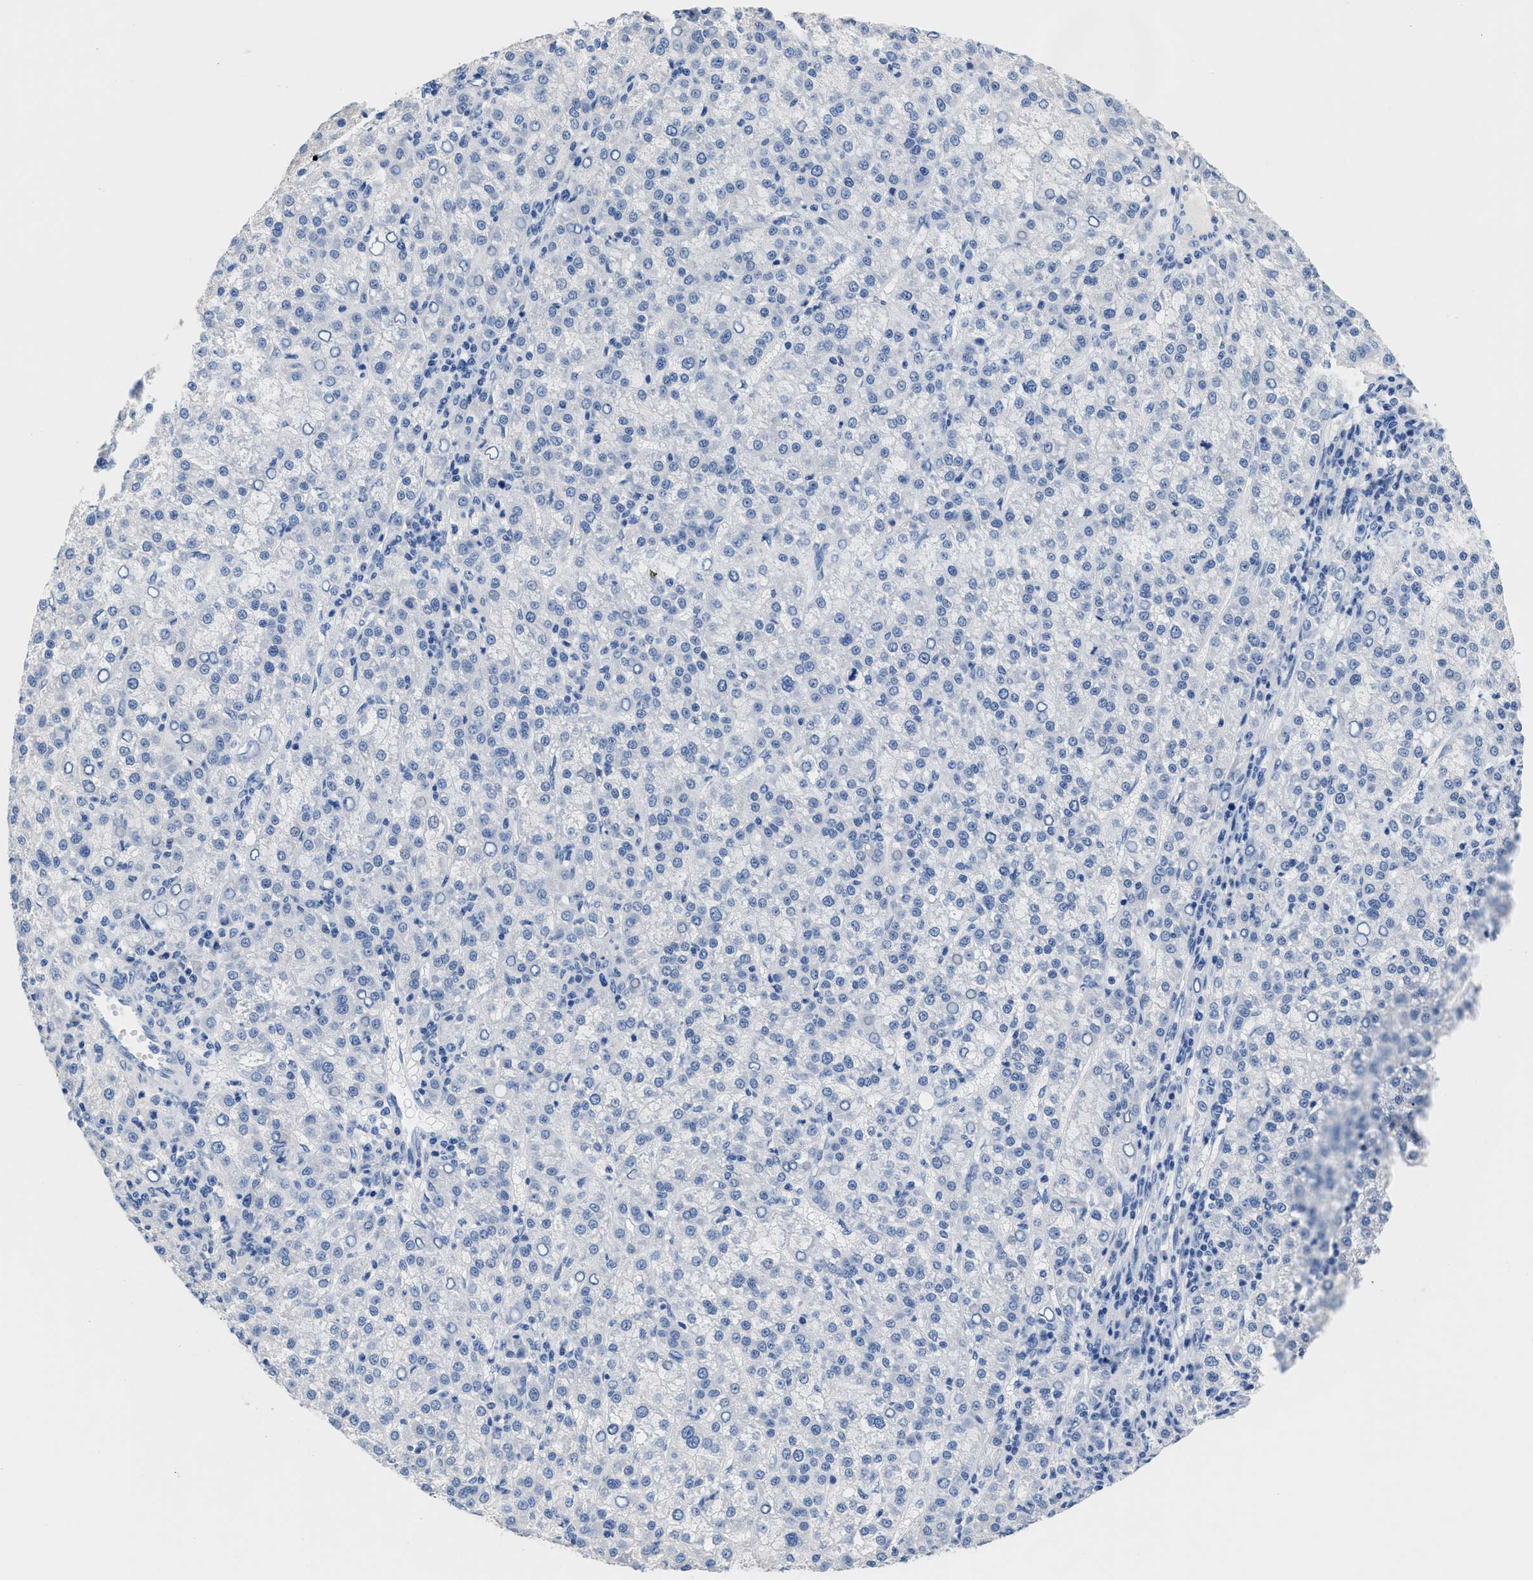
{"staining": {"intensity": "negative", "quantity": "none", "location": "none"}, "tissue": "liver cancer", "cell_type": "Tumor cells", "image_type": "cancer", "snomed": [{"axis": "morphology", "description": "Carcinoma, Hepatocellular, NOS"}, {"axis": "topography", "description": "Liver"}], "caption": "Immunohistochemistry of liver hepatocellular carcinoma demonstrates no staining in tumor cells.", "gene": "SLFN13", "patient": {"sex": "female", "age": 58}}